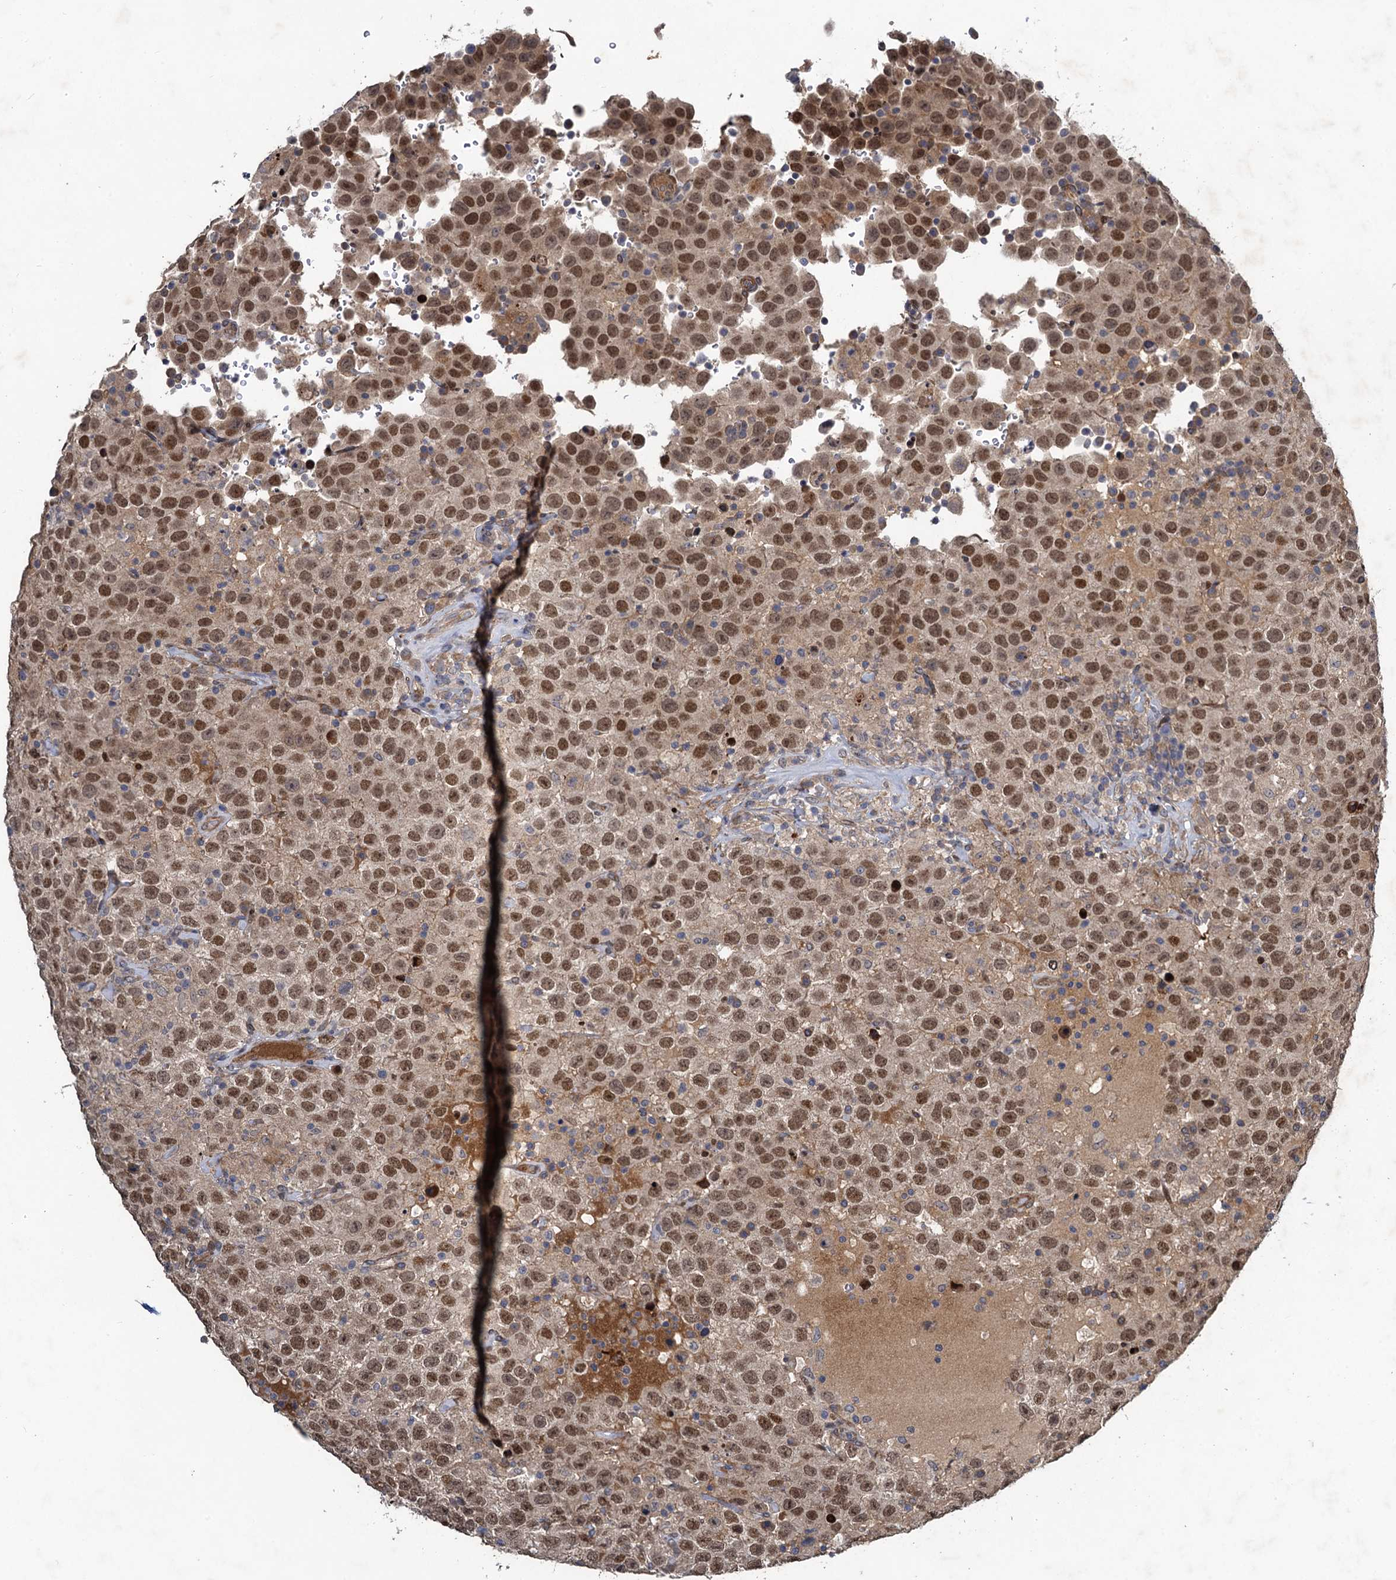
{"staining": {"intensity": "moderate", "quantity": ">75%", "location": "nuclear"}, "tissue": "testis cancer", "cell_type": "Tumor cells", "image_type": "cancer", "snomed": [{"axis": "morphology", "description": "Seminoma, NOS"}, {"axis": "topography", "description": "Testis"}], "caption": "Human testis cancer (seminoma) stained with a brown dye exhibits moderate nuclear positive positivity in about >75% of tumor cells.", "gene": "NUDT22", "patient": {"sex": "male", "age": 41}}